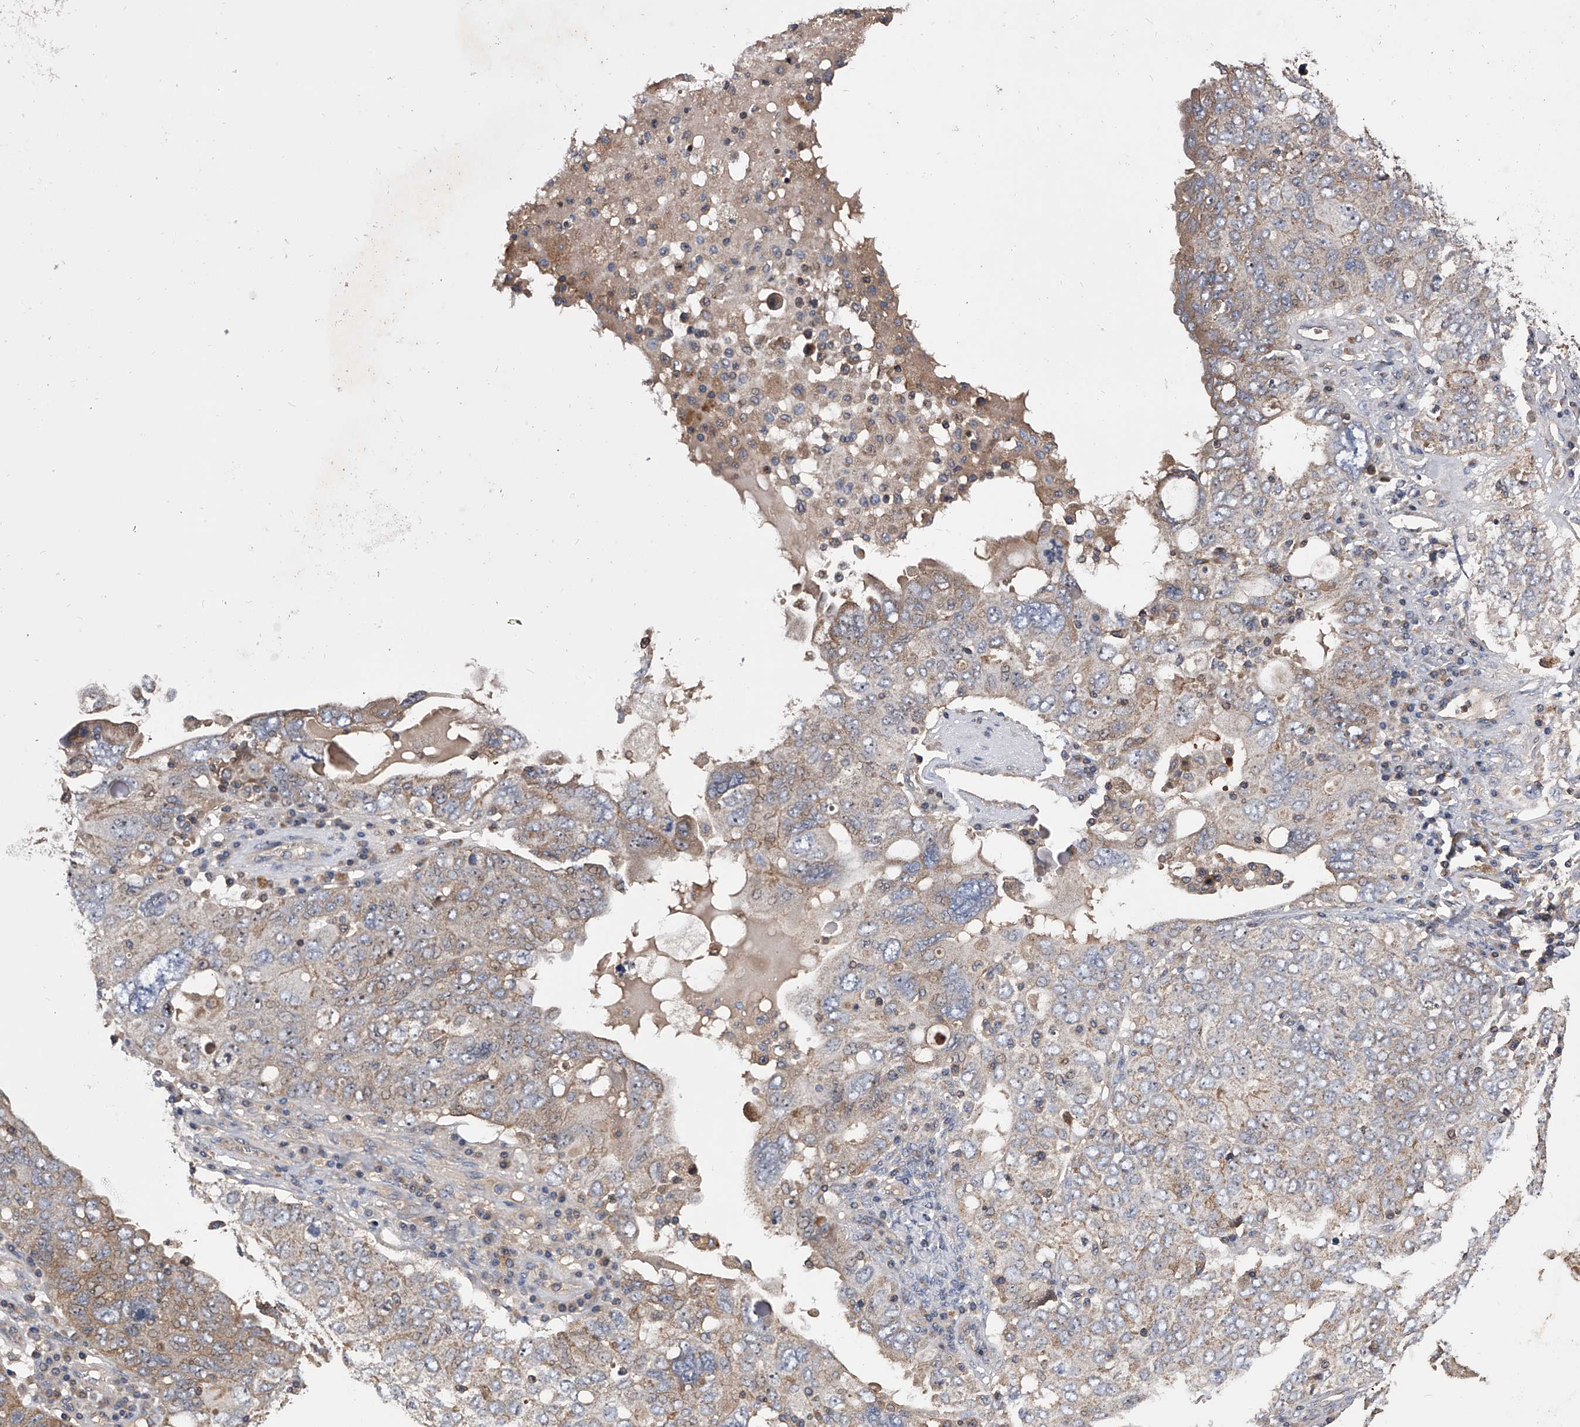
{"staining": {"intensity": "weak", "quantity": ">75%", "location": "cytoplasmic/membranous"}, "tissue": "ovarian cancer", "cell_type": "Tumor cells", "image_type": "cancer", "snomed": [{"axis": "morphology", "description": "Carcinoma, endometroid"}, {"axis": "topography", "description": "Ovary"}], "caption": "A low amount of weak cytoplasmic/membranous expression is identified in approximately >75% of tumor cells in ovarian cancer tissue.", "gene": "CUL7", "patient": {"sex": "female", "age": 62}}